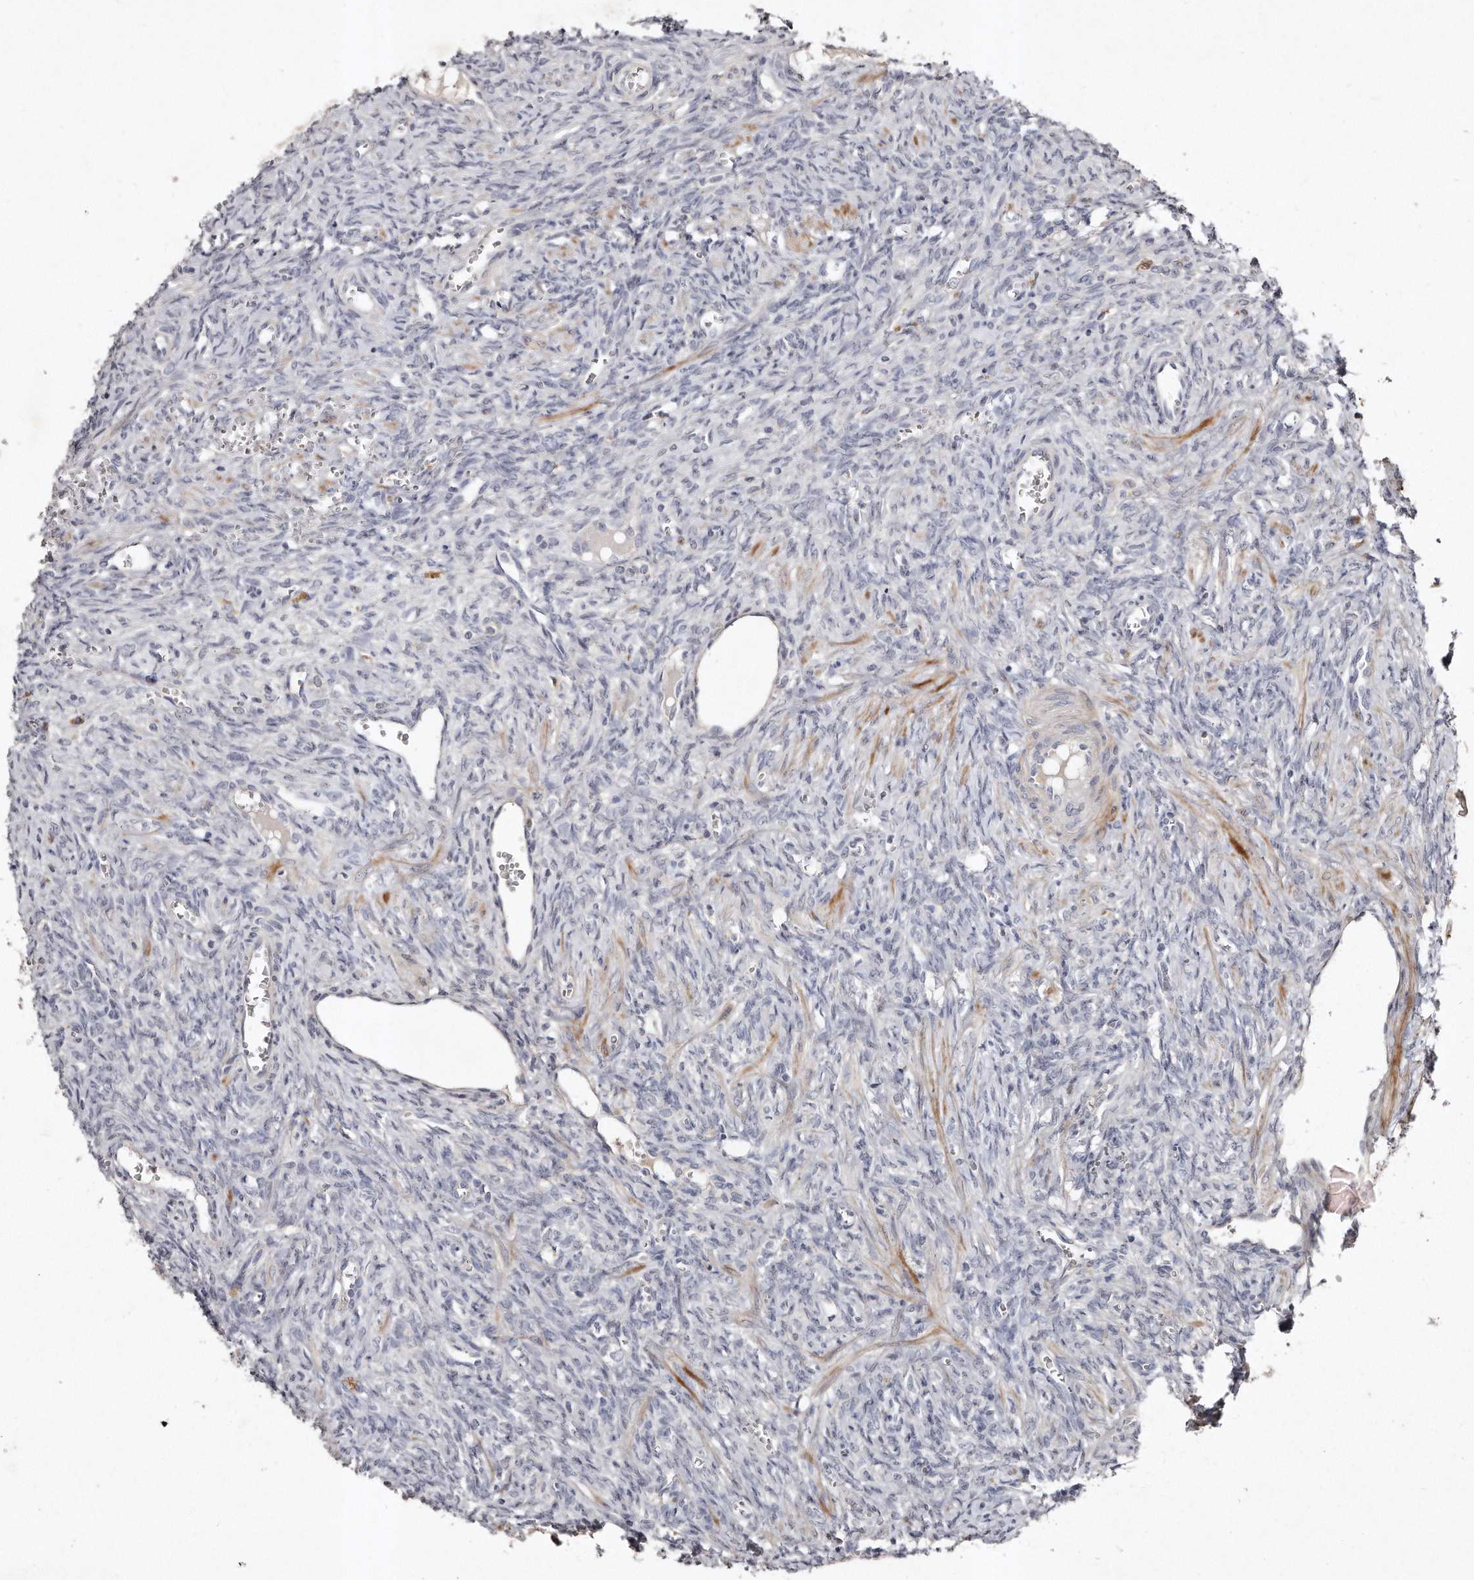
{"staining": {"intensity": "negative", "quantity": "none", "location": "none"}, "tissue": "ovary", "cell_type": "Ovarian stroma cells", "image_type": "normal", "snomed": [{"axis": "morphology", "description": "Normal tissue, NOS"}, {"axis": "topography", "description": "Ovary"}], "caption": "Image shows no significant protein expression in ovarian stroma cells of benign ovary. (DAB IHC visualized using brightfield microscopy, high magnification).", "gene": "TECR", "patient": {"sex": "female", "age": 41}}